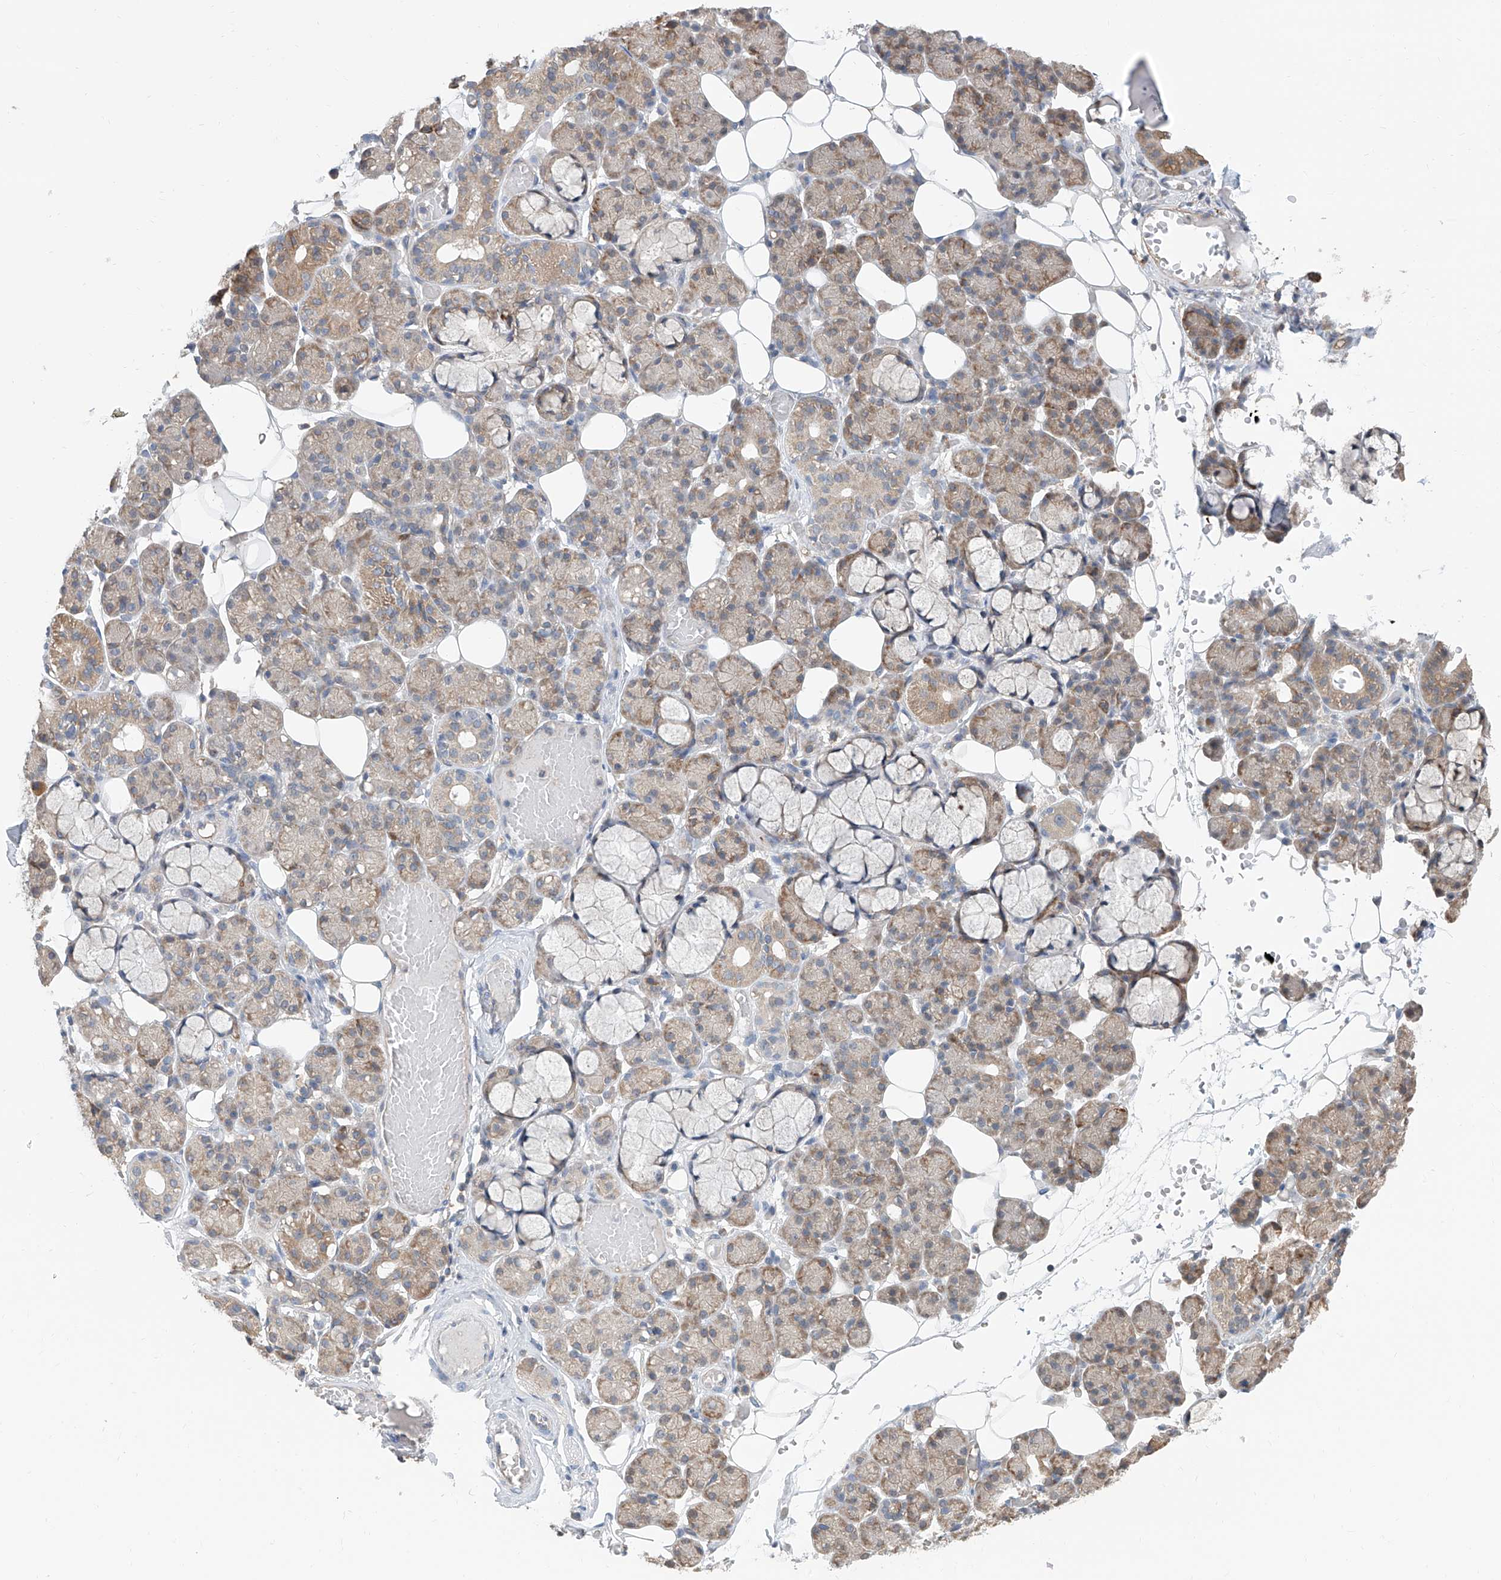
{"staining": {"intensity": "moderate", "quantity": "25%-75%", "location": "cytoplasmic/membranous"}, "tissue": "salivary gland", "cell_type": "Glandular cells", "image_type": "normal", "snomed": [{"axis": "morphology", "description": "Normal tissue, NOS"}, {"axis": "topography", "description": "Salivary gland"}], "caption": "Immunohistochemistry (DAB) staining of benign salivary gland shows moderate cytoplasmic/membranous protein expression in approximately 25%-75% of glandular cells.", "gene": "KCNK10", "patient": {"sex": "male", "age": 63}}